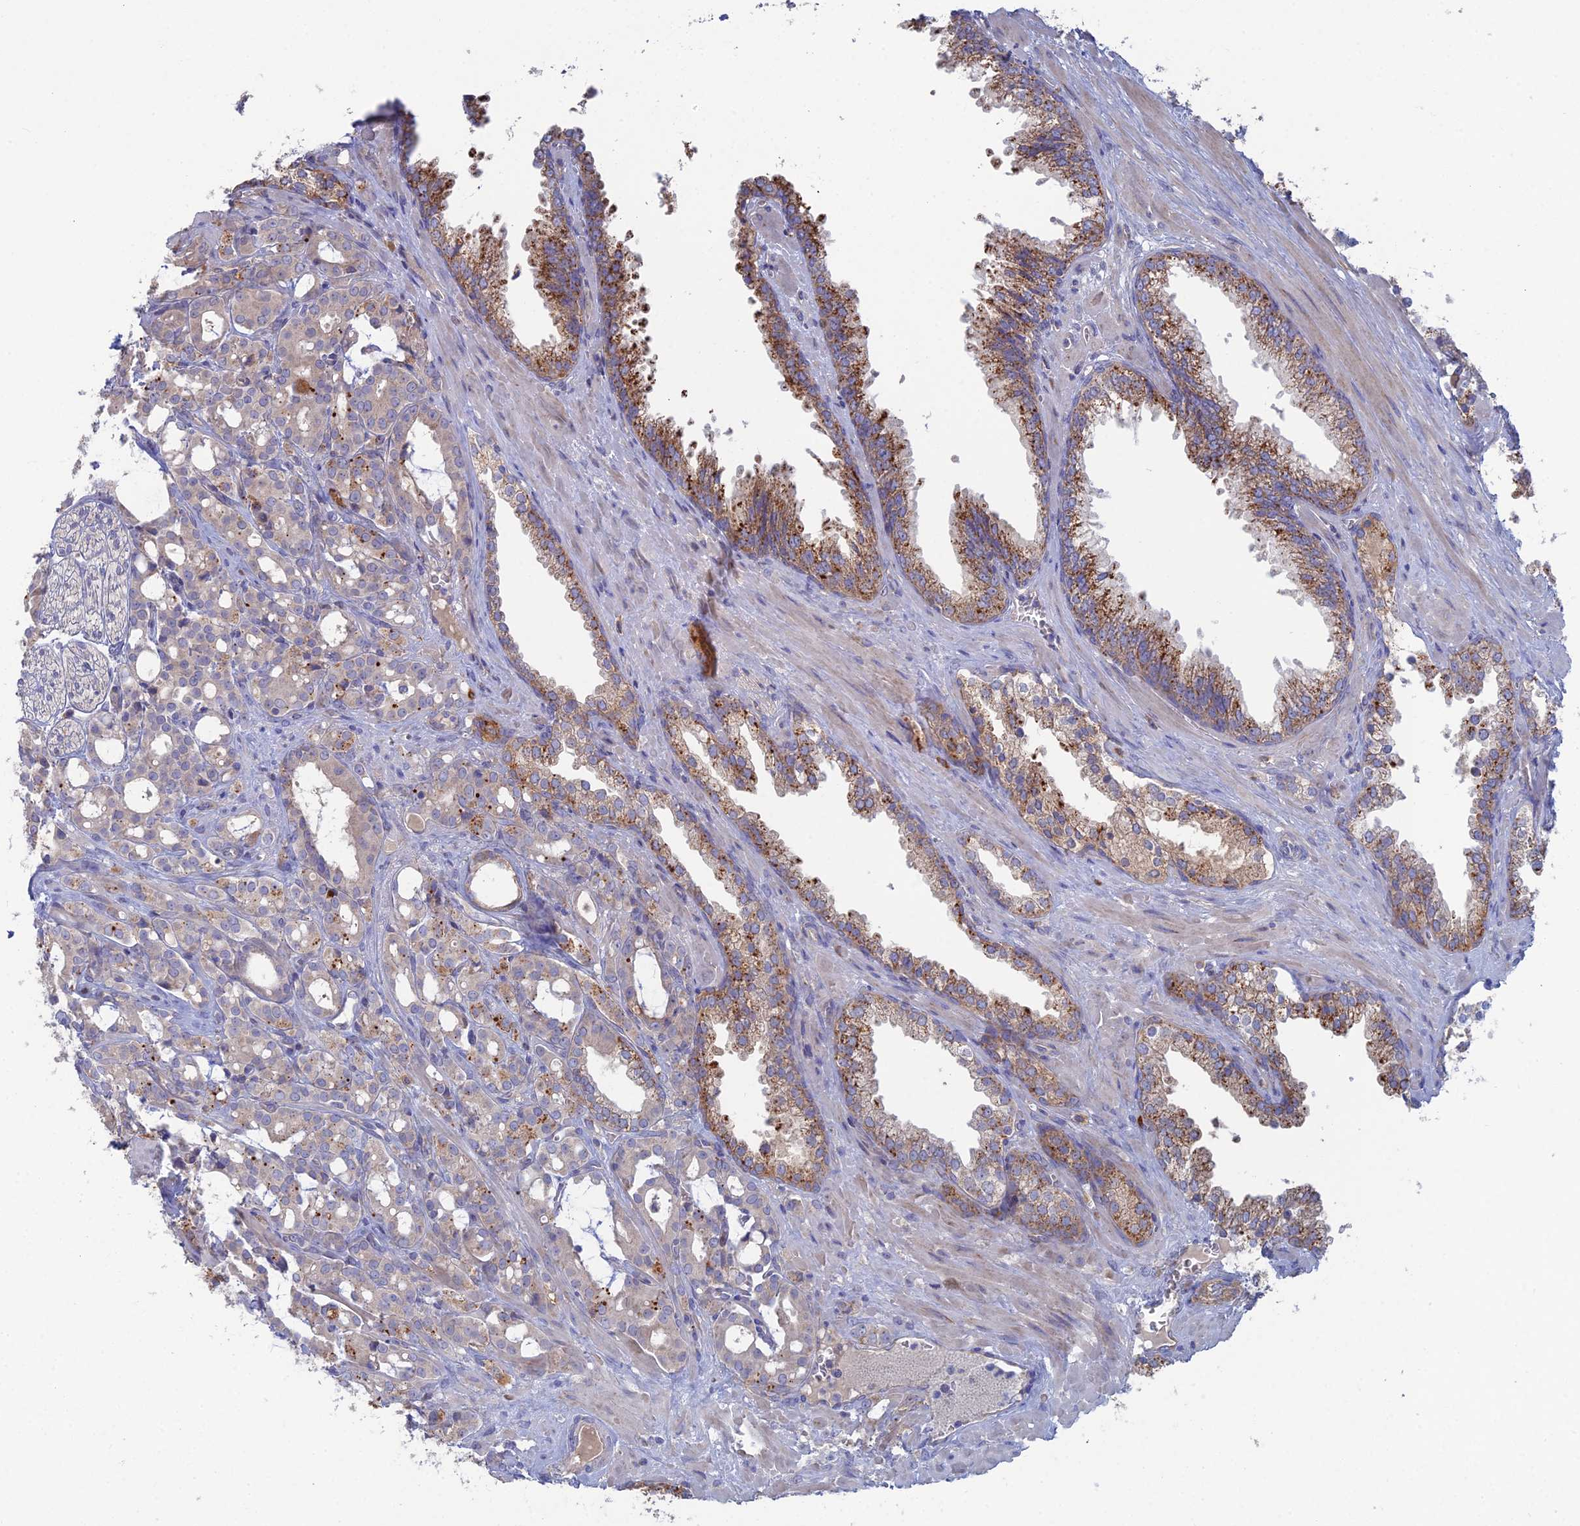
{"staining": {"intensity": "weak", "quantity": "<25%", "location": "cytoplasmic/membranous"}, "tissue": "prostate cancer", "cell_type": "Tumor cells", "image_type": "cancer", "snomed": [{"axis": "morphology", "description": "Adenocarcinoma, High grade"}, {"axis": "topography", "description": "Prostate"}], "caption": "A high-resolution micrograph shows immunohistochemistry (IHC) staining of prostate cancer, which exhibits no significant expression in tumor cells. (DAB (3,3'-diaminobenzidine) immunohistochemistry (IHC) visualized using brightfield microscopy, high magnification).", "gene": "ARL16", "patient": {"sex": "male", "age": 72}}